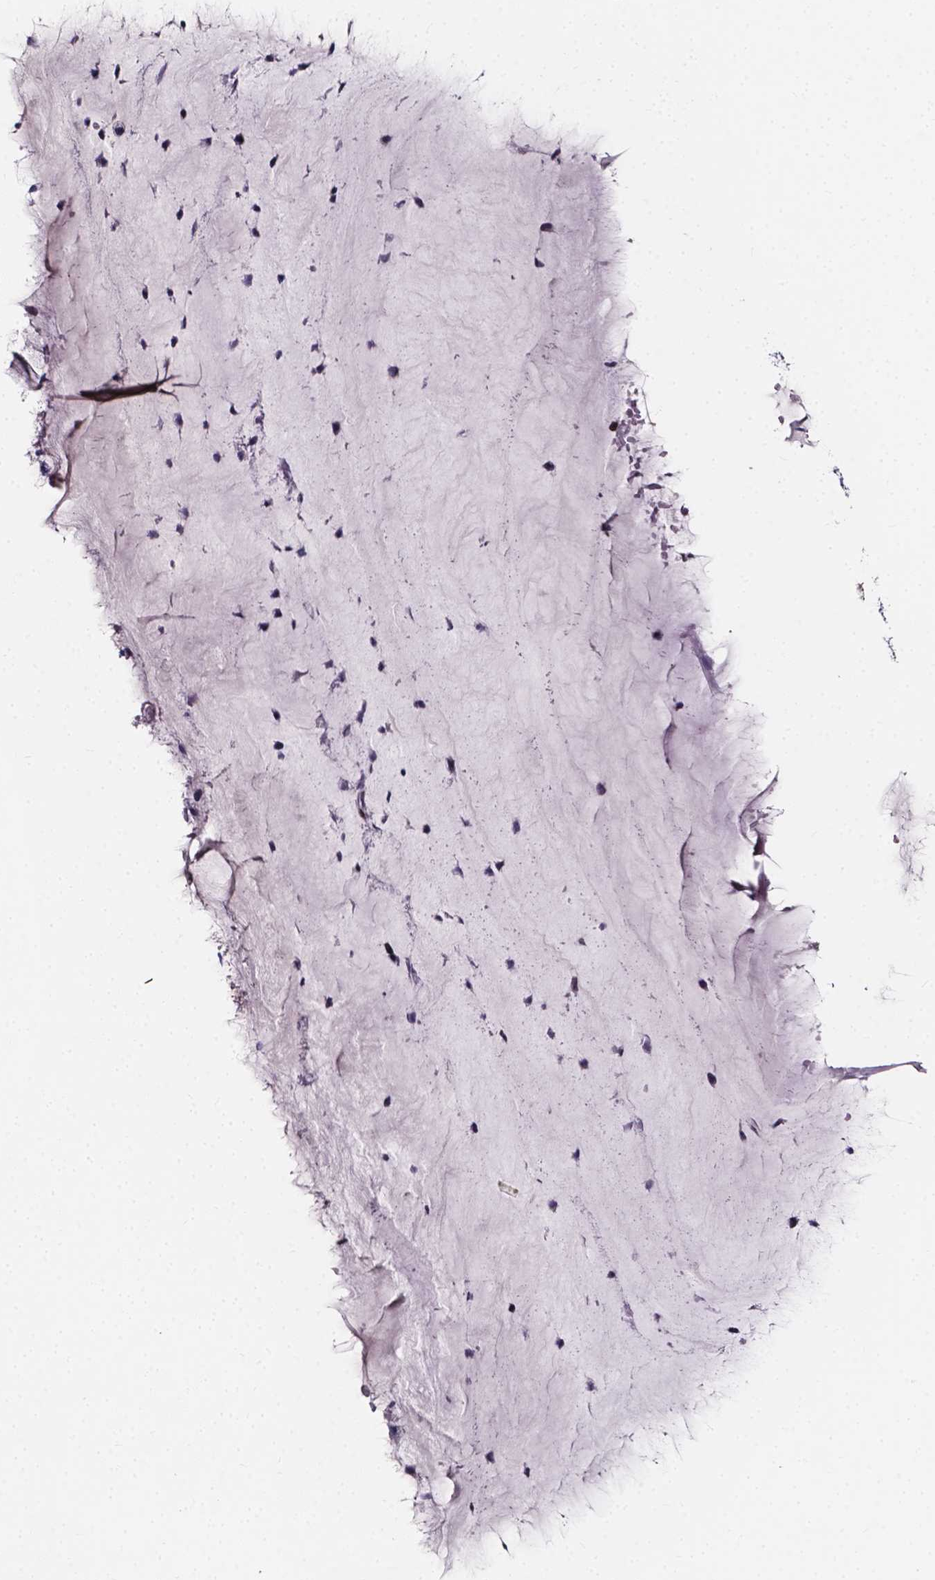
{"staining": {"intensity": "negative", "quantity": "none", "location": "none"}, "tissue": "cervix", "cell_type": "Glandular cells", "image_type": "normal", "snomed": [{"axis": "morphology", "description": "Normal tissue, NOS"}, {"axis": "topography", "description": "Cervix"}], "caption": "There is no significant positivity in glandular cells of cervix.", "gene": "THEMIS", "patient": {"sex": "female", "age": 37}}